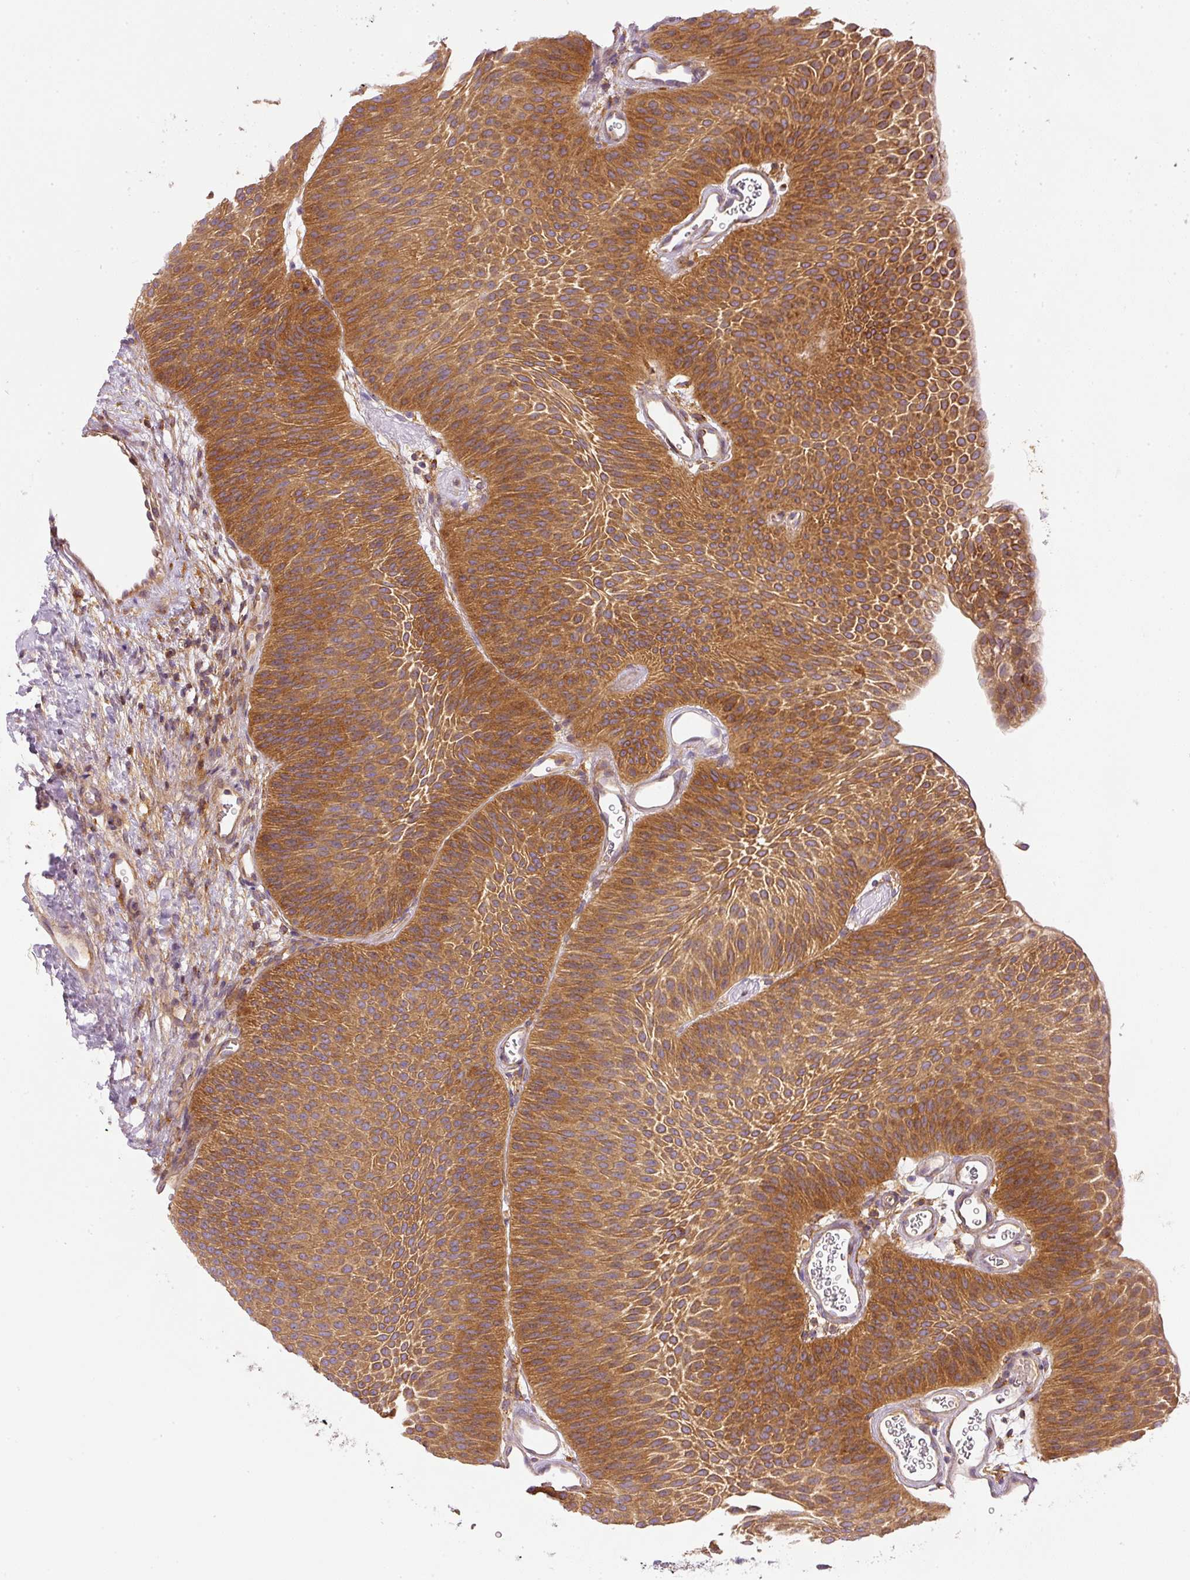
{"staining": {"intensity": "moderate", "quantity": ">75%", "location": "cytoplasmic/membranous"}, "tissue": "urothelial cancer", "cell_type": "Tumor cells", "image_type": "cancer", "snomed": [{"axis": "morphology", "description": "Urothelial carcinoma, Low grade"}, {"axis": "topography", "description": "Urinary bladder"}], "caption": "DAB immunohistochemical staining of human urothelial cancer shows moderate cytoplasmic/membranous protein positivity in approximately >75% of tumor cells.", "gene": "TBC1D2B", "patient": {"sex": "female", "age": 60}}